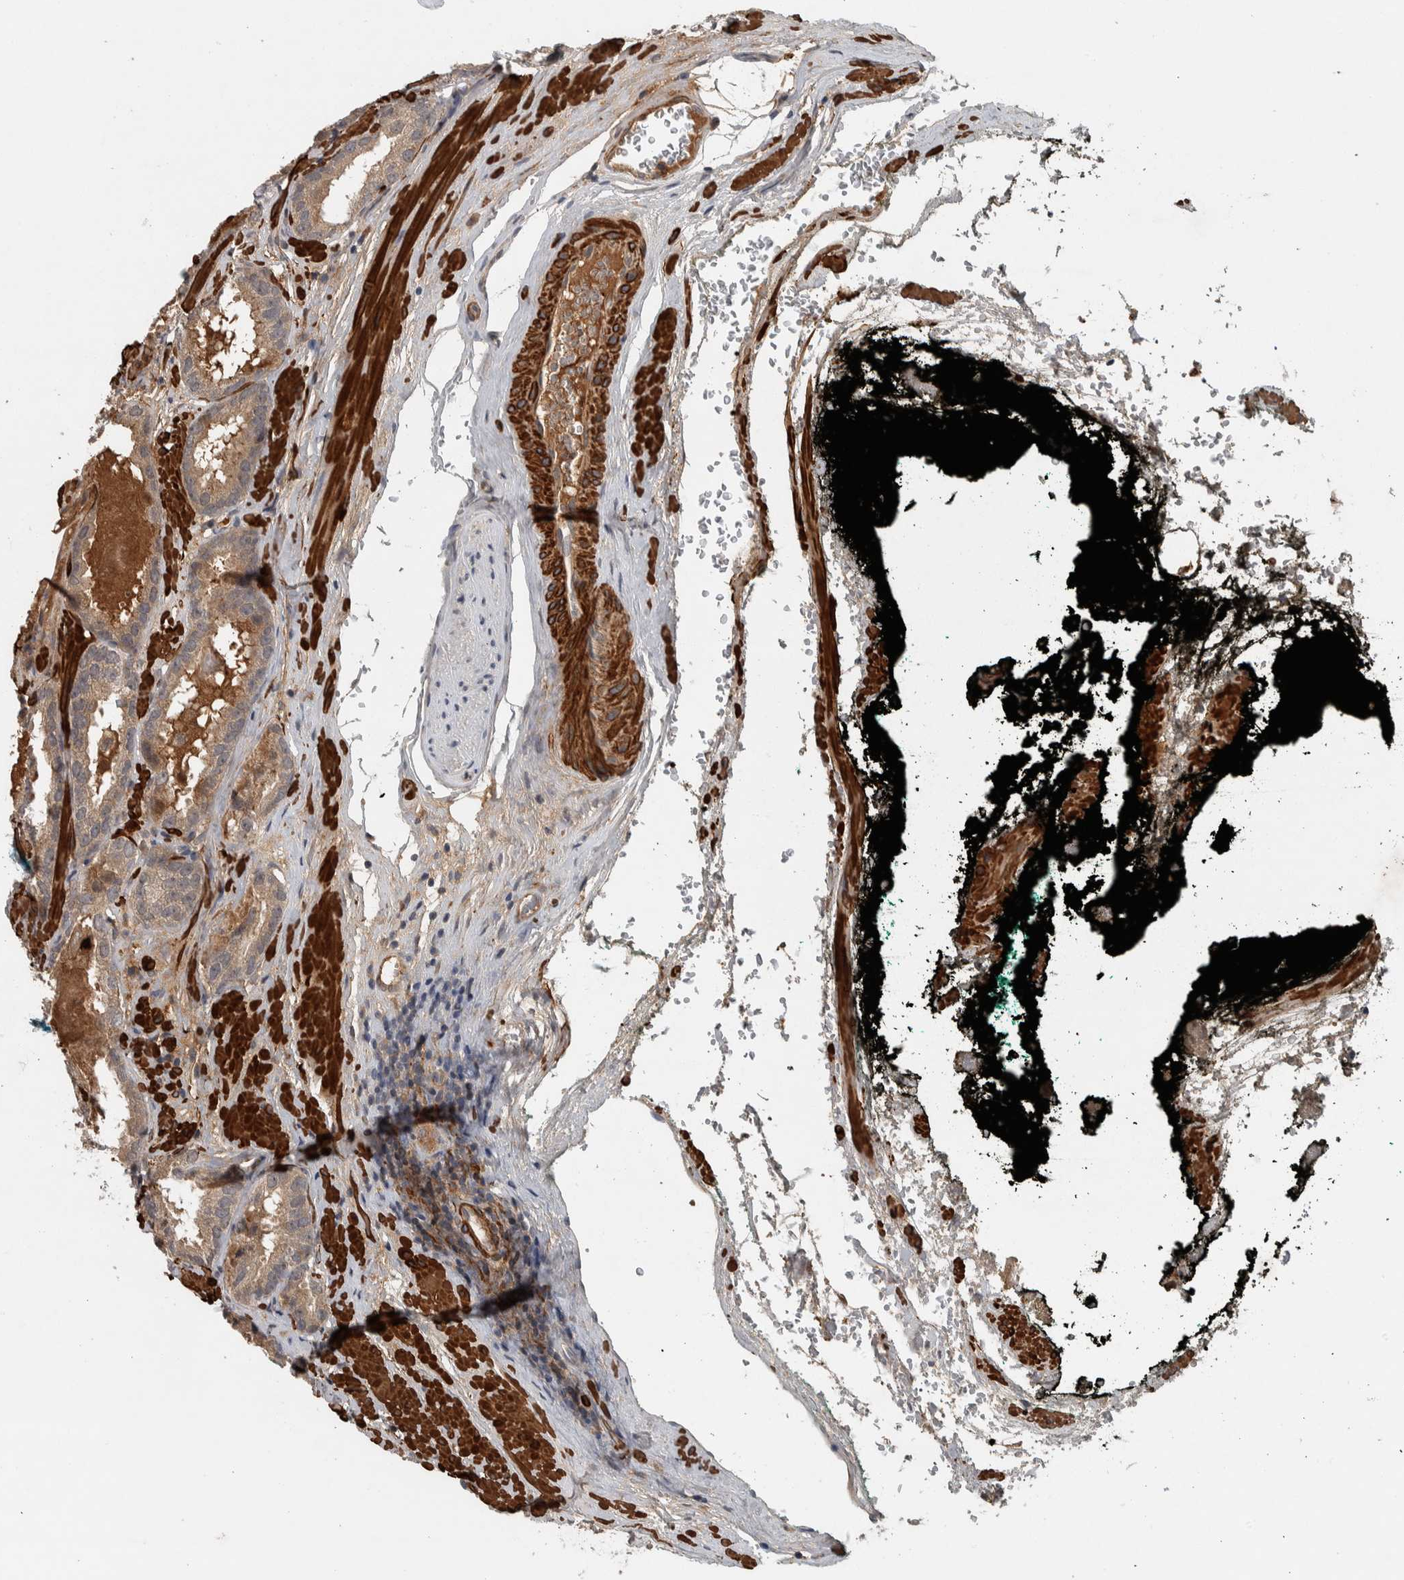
{"staining": {"intensity": "moderate", "quantity": ">75%", "location": "cytoplasmic/membranous"}, "tissue": "prostate cancer", "cell_type": "Tumor cells", "image_type": "cancer", "snomed": [{"axis": "morphology", "description": "Adenocarcinoma, Low grade"}, {"axis": "topography", "description": "Prostate"}], "caption": "Immunohistochemistry of human prostate cancer (adenocarcinoma (low-grade)) reveals medium levels of moderate cytoplasmic/membranous staining in about >75% of tumor cells. (Stains: DAB in brown, nuclei in blue, Microscopy: brightfield microscopy at high magnification).", "gene": "LBHD1", "patient": {"sex": "male", "age": 51}}